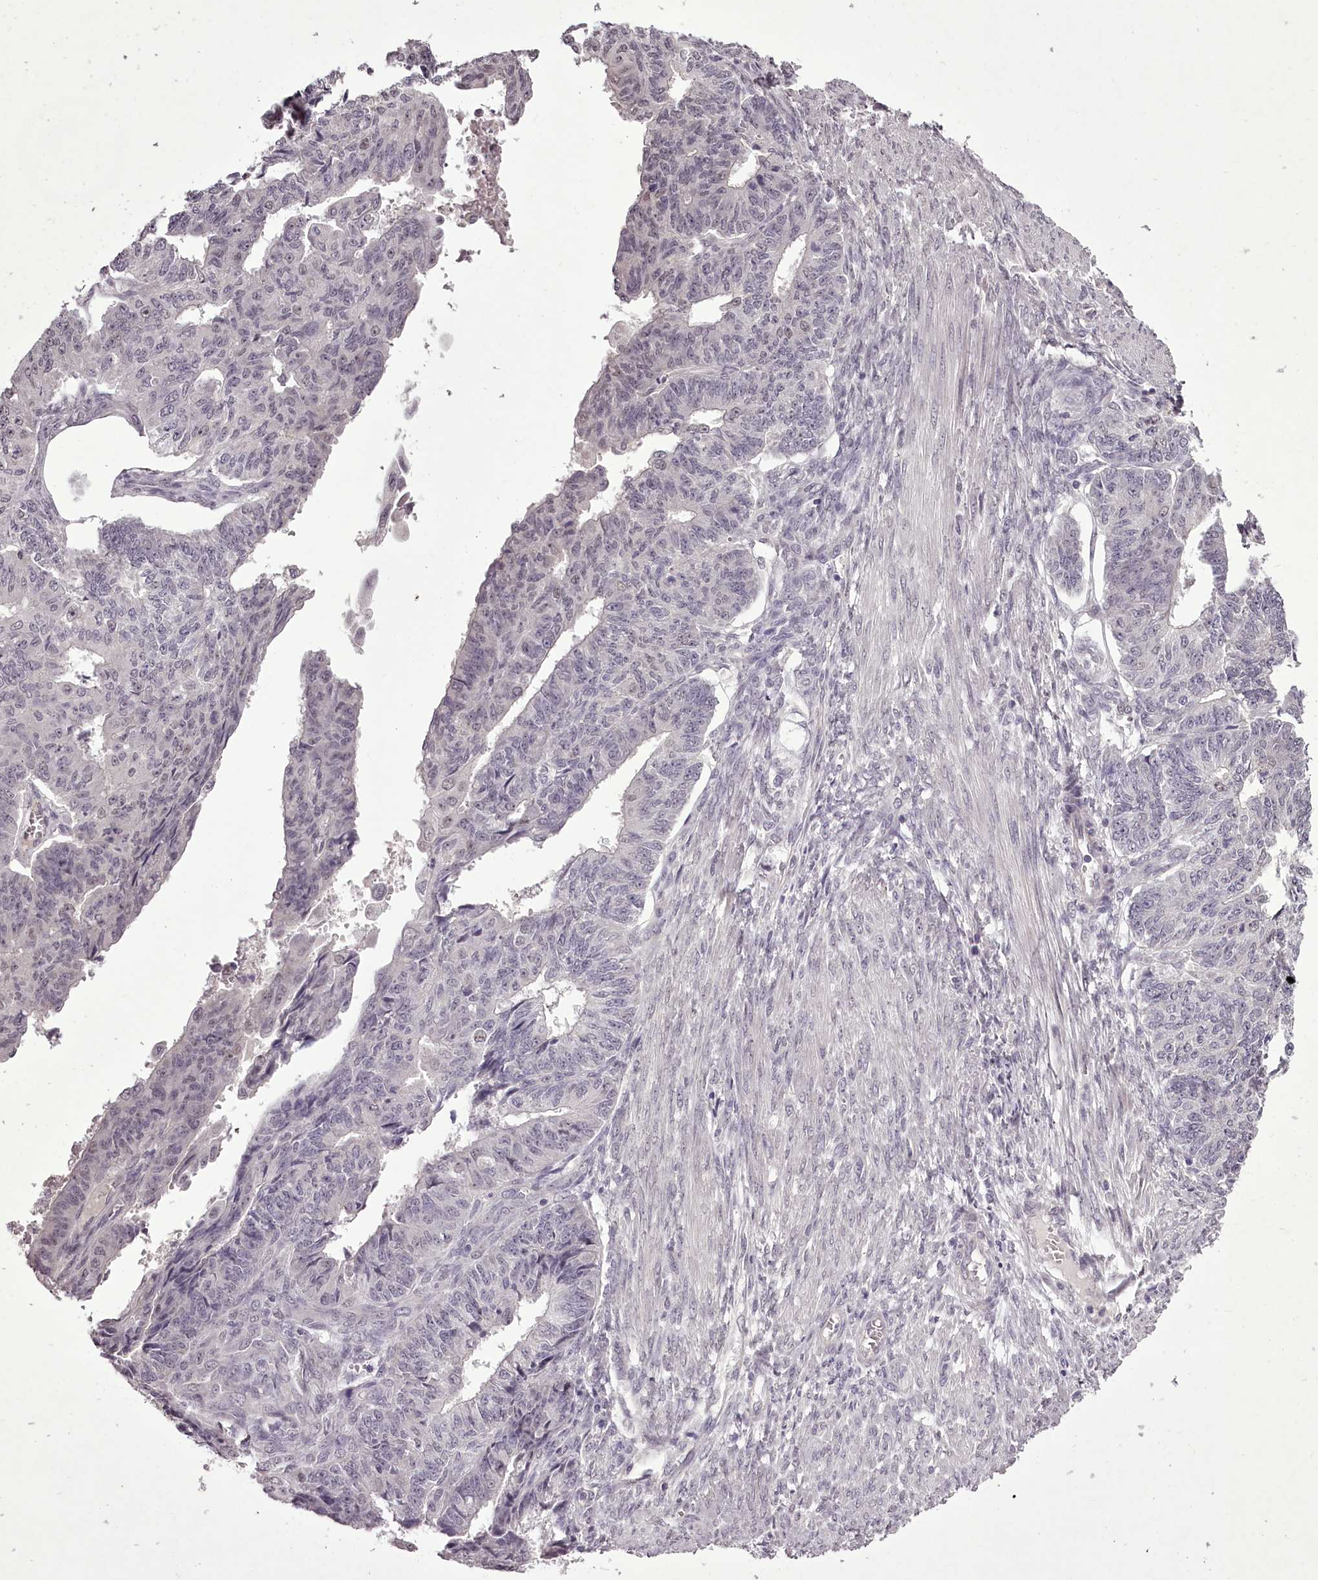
{"staining": {"intensity": "negative", "quantity": "none", "location": "none"}, "tissue": "endometrial cancer", "cell_type": "Tumor cells", "image_type": "cancer", "snomed": [{"axis": "morphology", "description": "Adenocarcinoma, NOS"}, {"axis": "topography", "description": "Endometrium"}], "caption": "Photomicrograph shows no protein staining in tumor cells of endometrial cancer tissue.", "gene": "C1orf56", "patient": {"sex": "female", "age": 32}}